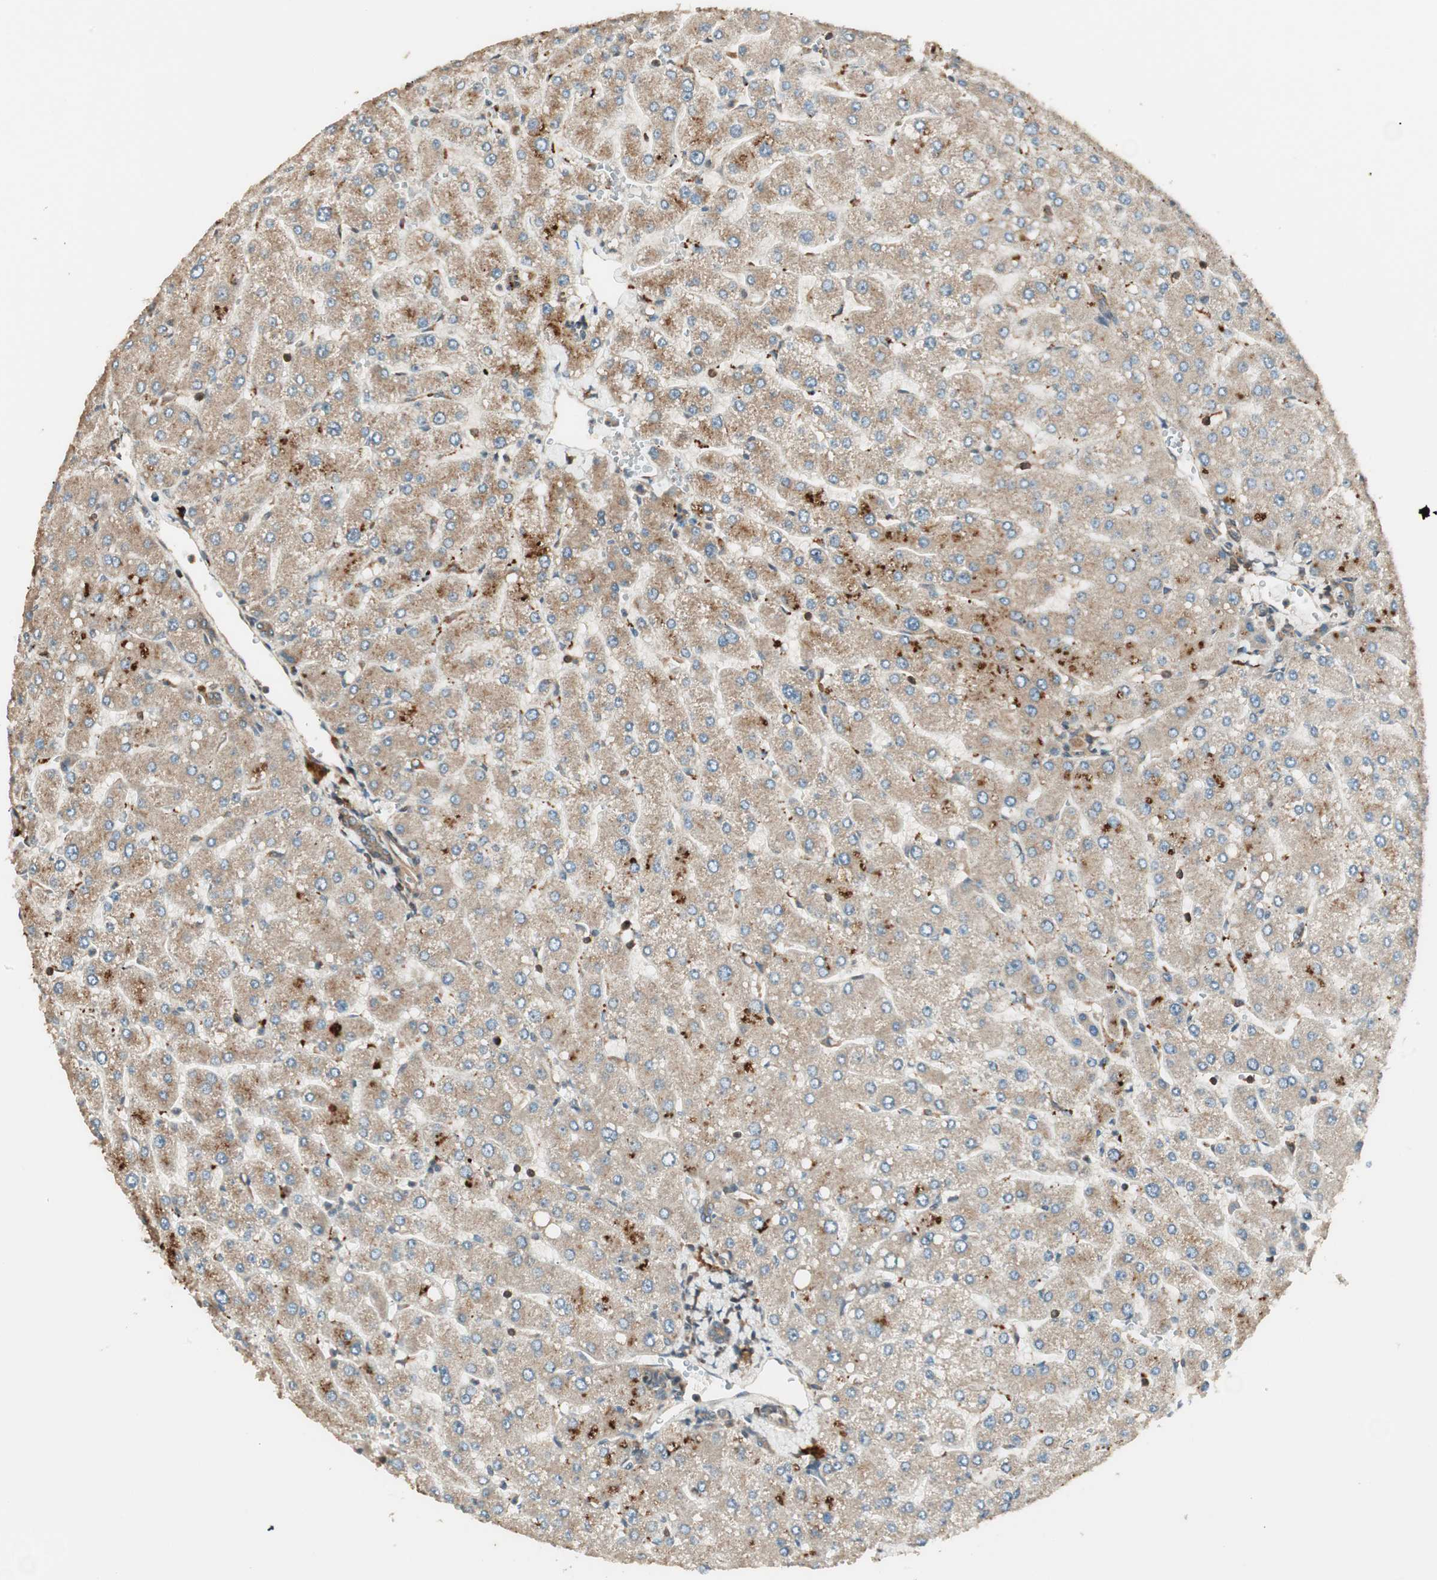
{"staining": {"intensity": "moderate", "quantity": ">75%", "location": "cytoplasmic/membranous"}, "tissue": "liver", "cell_type": "Cholangiocytes", "image_type": "normal", "snomed": [{"axis": "morphology", "description": "Normal tissue, NOS"}, {"axis": "topography", "description": "Liver"}], "caption": "DAB immunohistochemical staining of benign human liver displays moderate cytoplasmic/membranous protein positivity in approximately >75% of cholangiocytes. The protein is shown in brown color, while the nuclei are stained blue.", "gene": "CNOT4", "patient": {"sex": "male", "age": 55}}